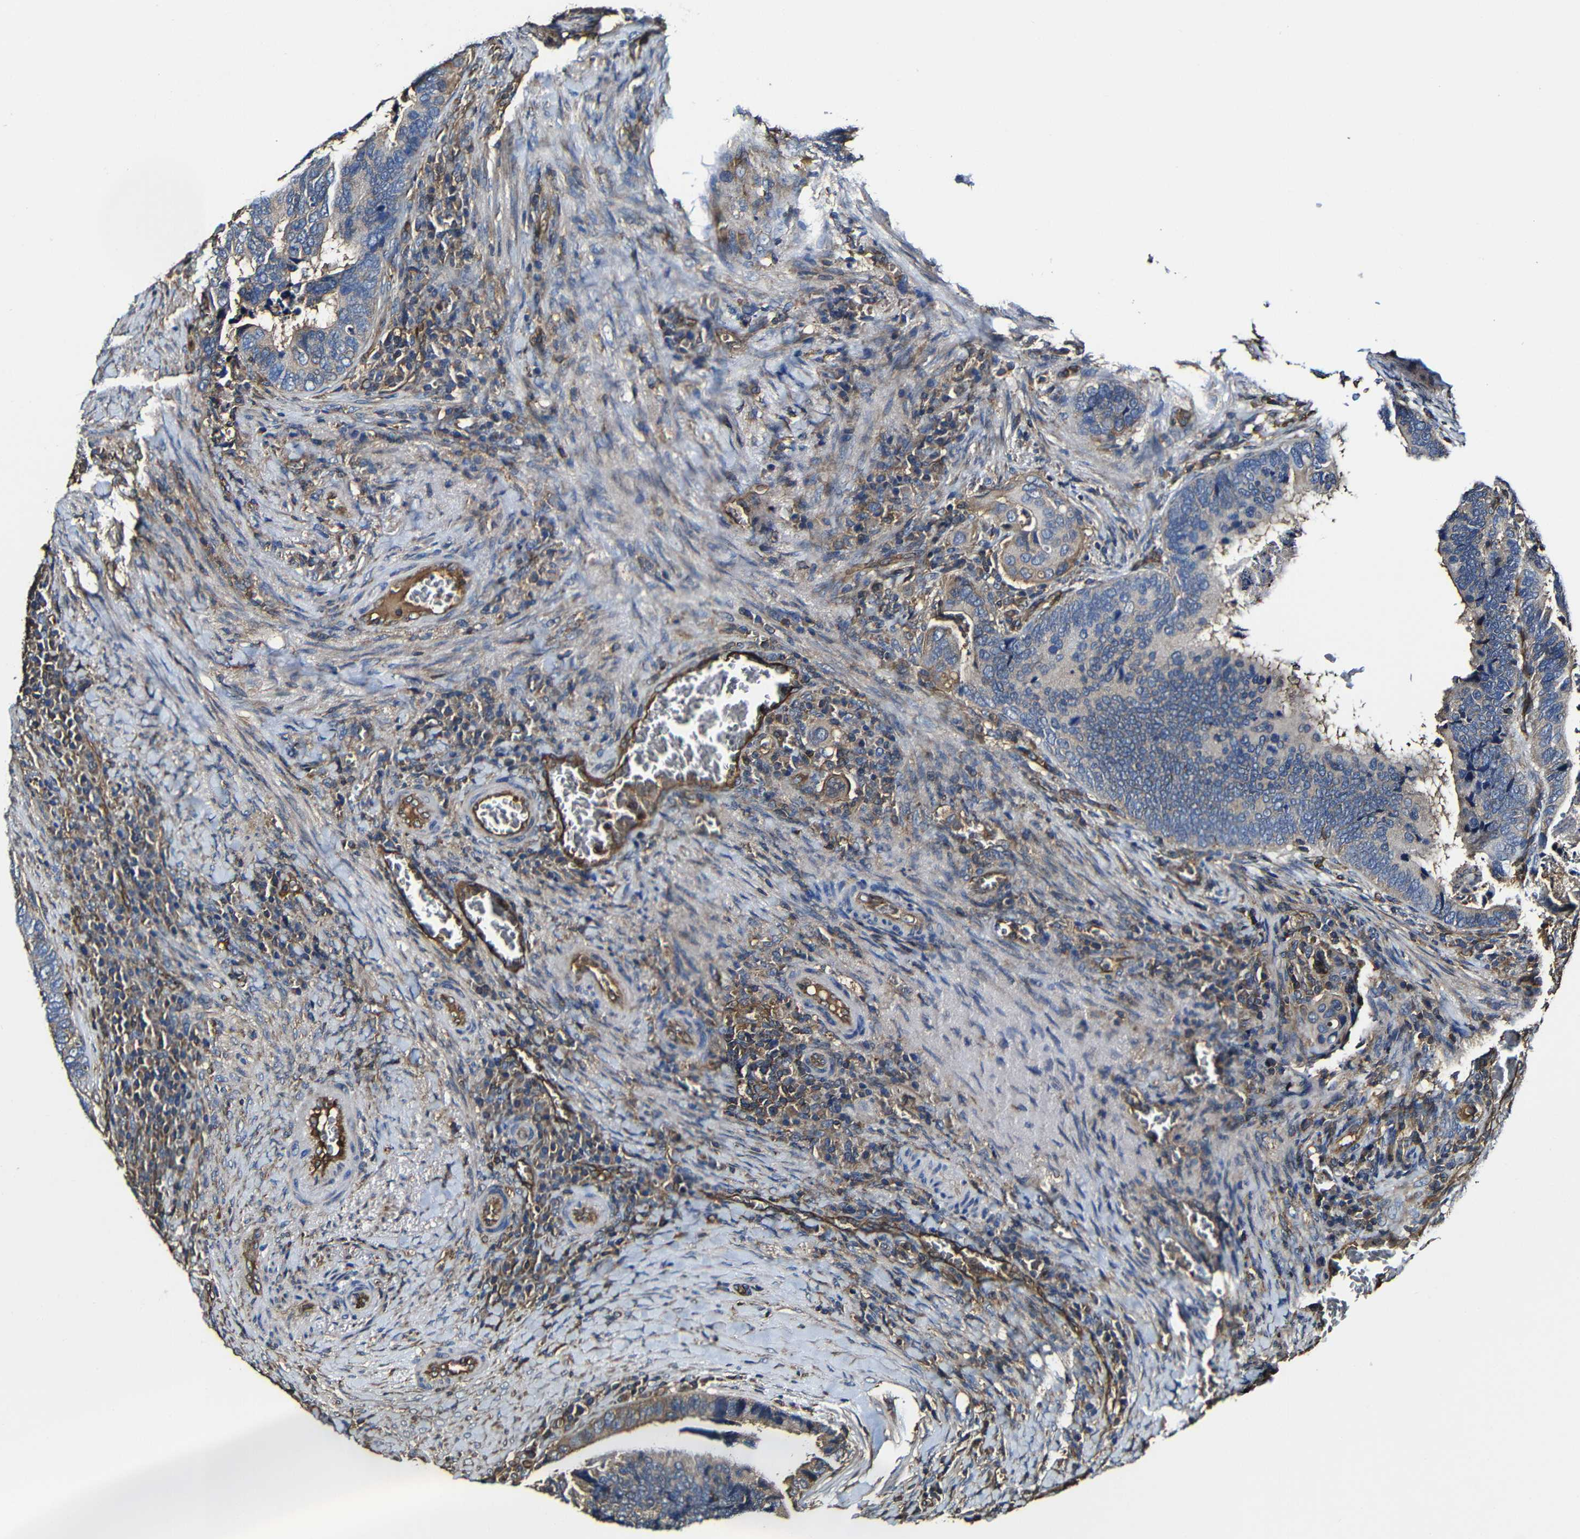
{"staining": {"intensity": "weak", "quantity": "<25%", "location": "cytoplasmic/membranous"}, "tissue": "colorectal cancer", "cell_type": "Tumor cells", "image_type": "cancer", "snomed": [{"axis": "morphology", "description": "Adenocarcinoma, NOS"}, {"axis": "topography", "description": "Colon"}], "caption": "Histopathology image shows no significant protein positivity in tumor cells of colorectal adenocarcinoma. Nuclei are stained in blue.", "gene": "MSN", "patient": {"sex": "male", "age": 72}}